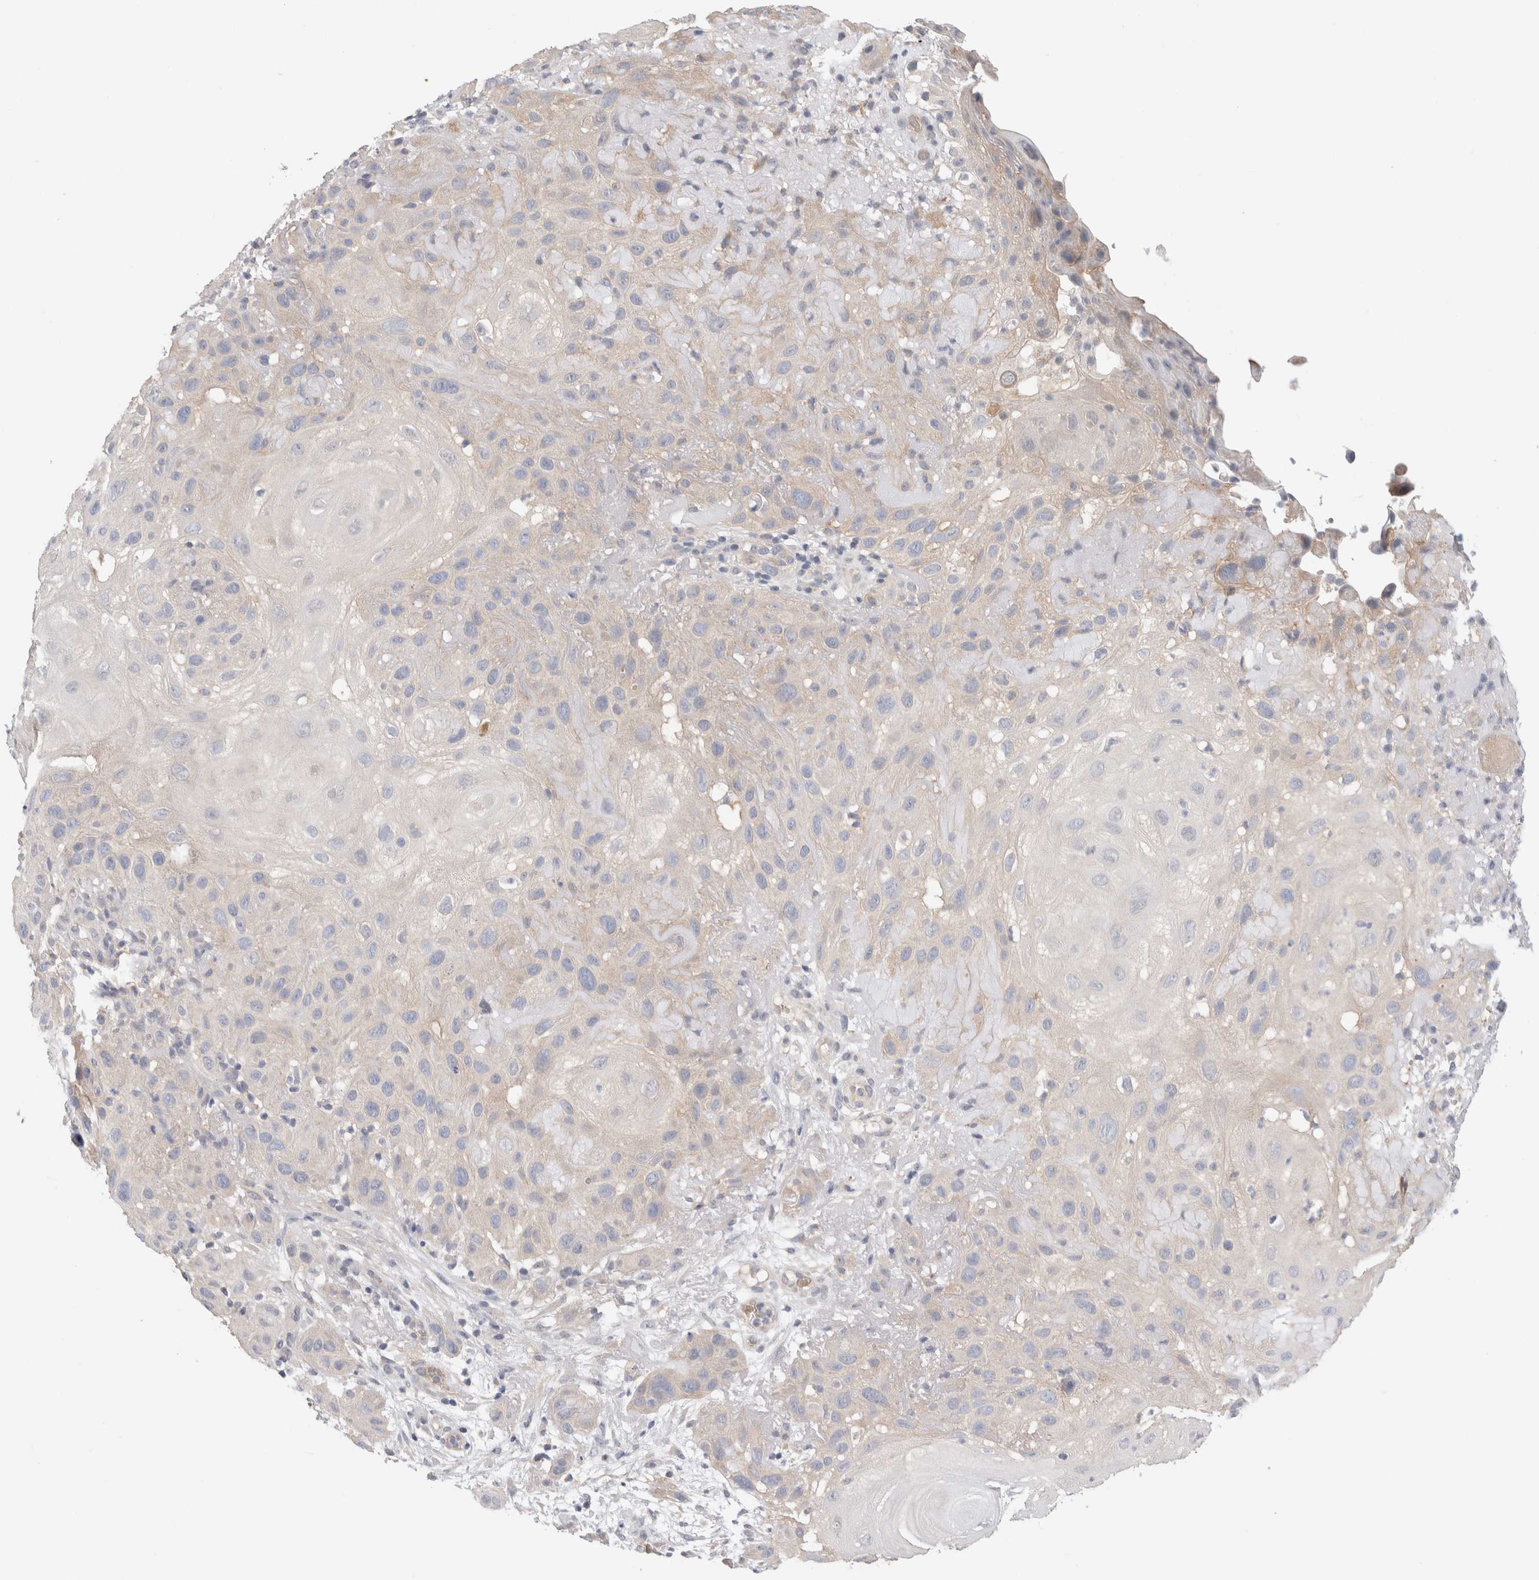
{"staining": {"intensity": "negative", "quantity": "none", "location": "none"}, "tissue": "skin cancer", "cell_type": "Tumor cells", "image_type": "cancer", "snomed": [{"axis": "morphology", "description": "Squamous cell carcinoma, NOS"}, {"axis": "topography", "description": "Skin"}], "caption": "An IHC micrograph of skin squamous cell carcinoma is shown. There is no staining in tumor cells of skin squamous cell carcinoma.", "gene": "NDOR1", "patient": {"sex": "female", "age": 96}}